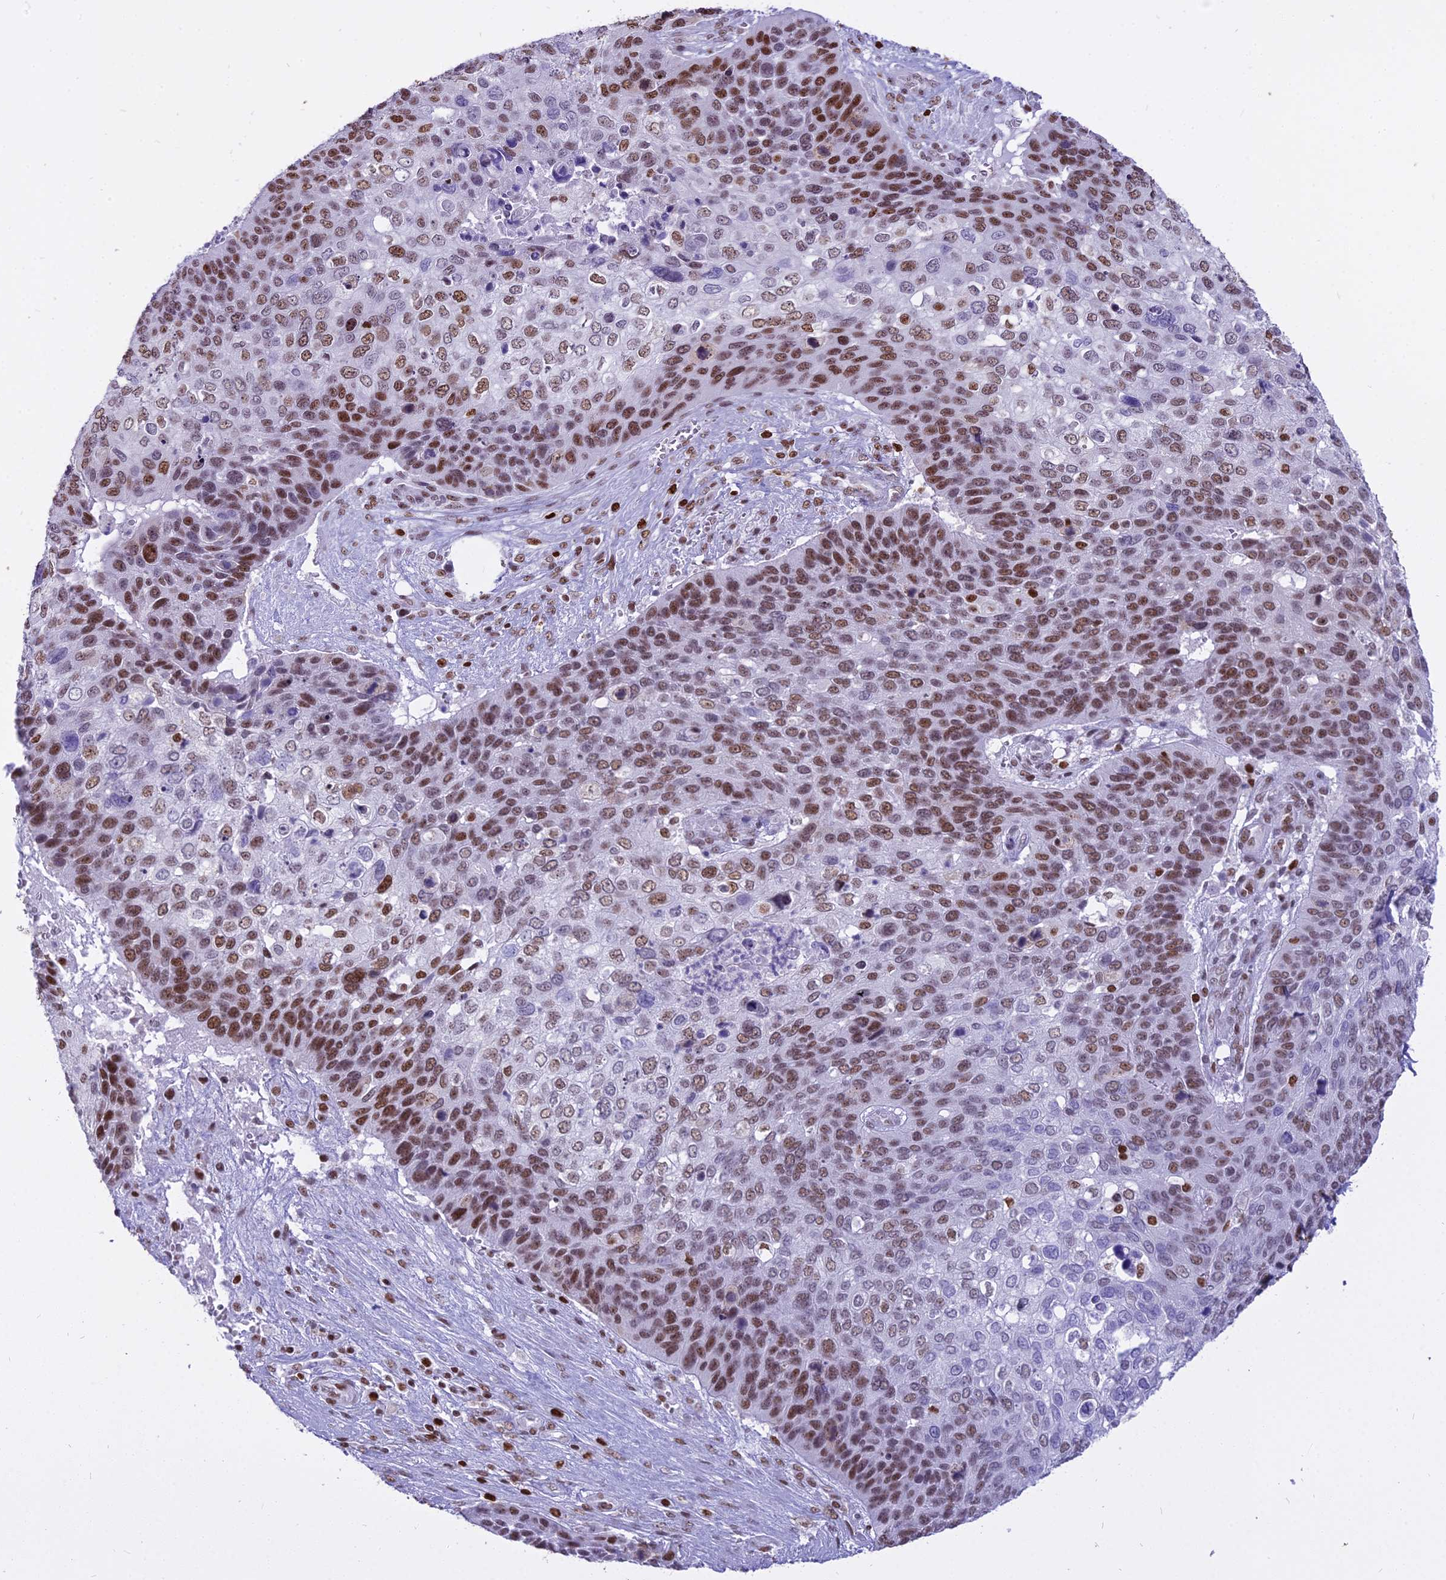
{"staining": {"intensity": "moderate", "quantity": ">75%", "location": "nuclear"}, "tissue": "skin cancer", "cell_type": "Tumor cells", "image_type": "cancer", "snomed": [{"axis": "morphology", "description": "Basal cell carcinoma"}, {"axis": "topography", "description": "Skin"}], "caption": "IHC histopathology image of neoplastic tissue: skin basal cell carcinoma stained using immunohistochemistry exhibits medium levels of moderate protein expression localized specifically in the nuclear of tumor cells, appearing as a nuclear brown color.", "gene": "PARP1", "patient": {"sex": "female", "age": 74}}